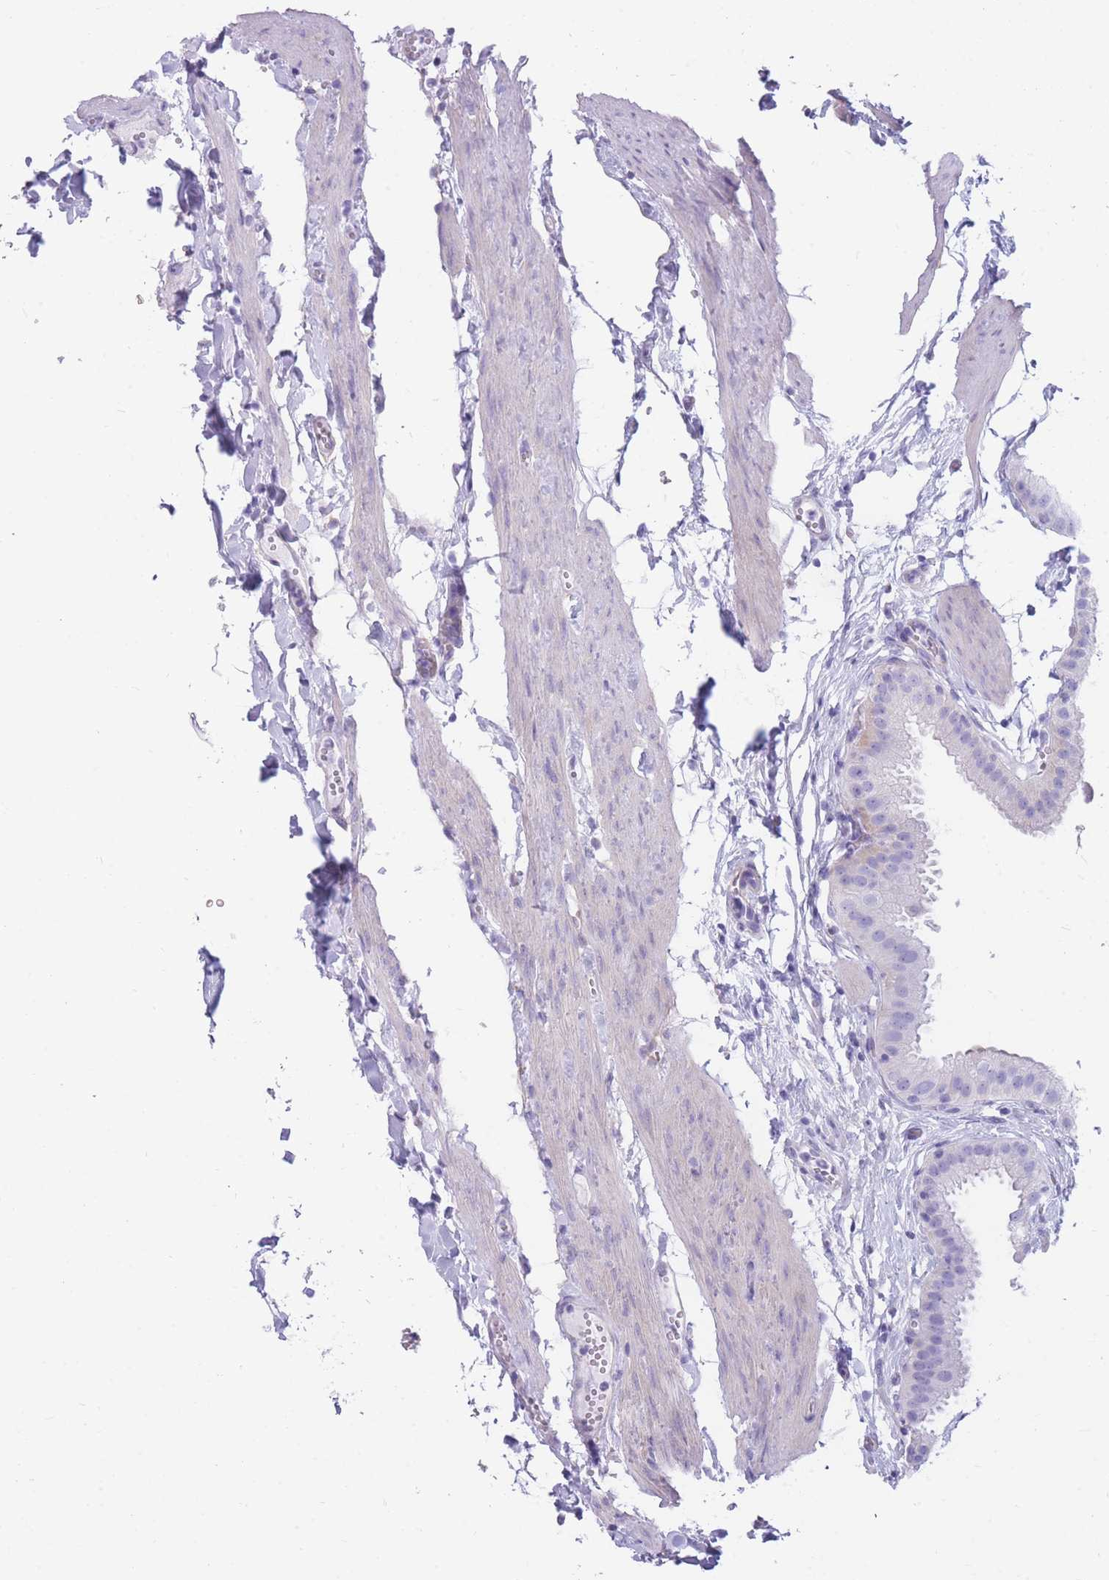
{"staining": {"intensity": "negative", "quantity": "none", "location": "none"}, "tissue": "gallbladder", "cell_type": "Glandular cells", "image_type": "normal", "snomed": [{"axis": "morphology", "description": "Normal tissue, NOS"}, {"axis": "topography", "description": "Gallbladder"}], "caption": "DAB immunohistochemical staining of unremarkable human gallbladder exhibits no significant positivity in glandular cells.", "gene": "MTSS2", "patient": {"sex": "female", "age": 61}}